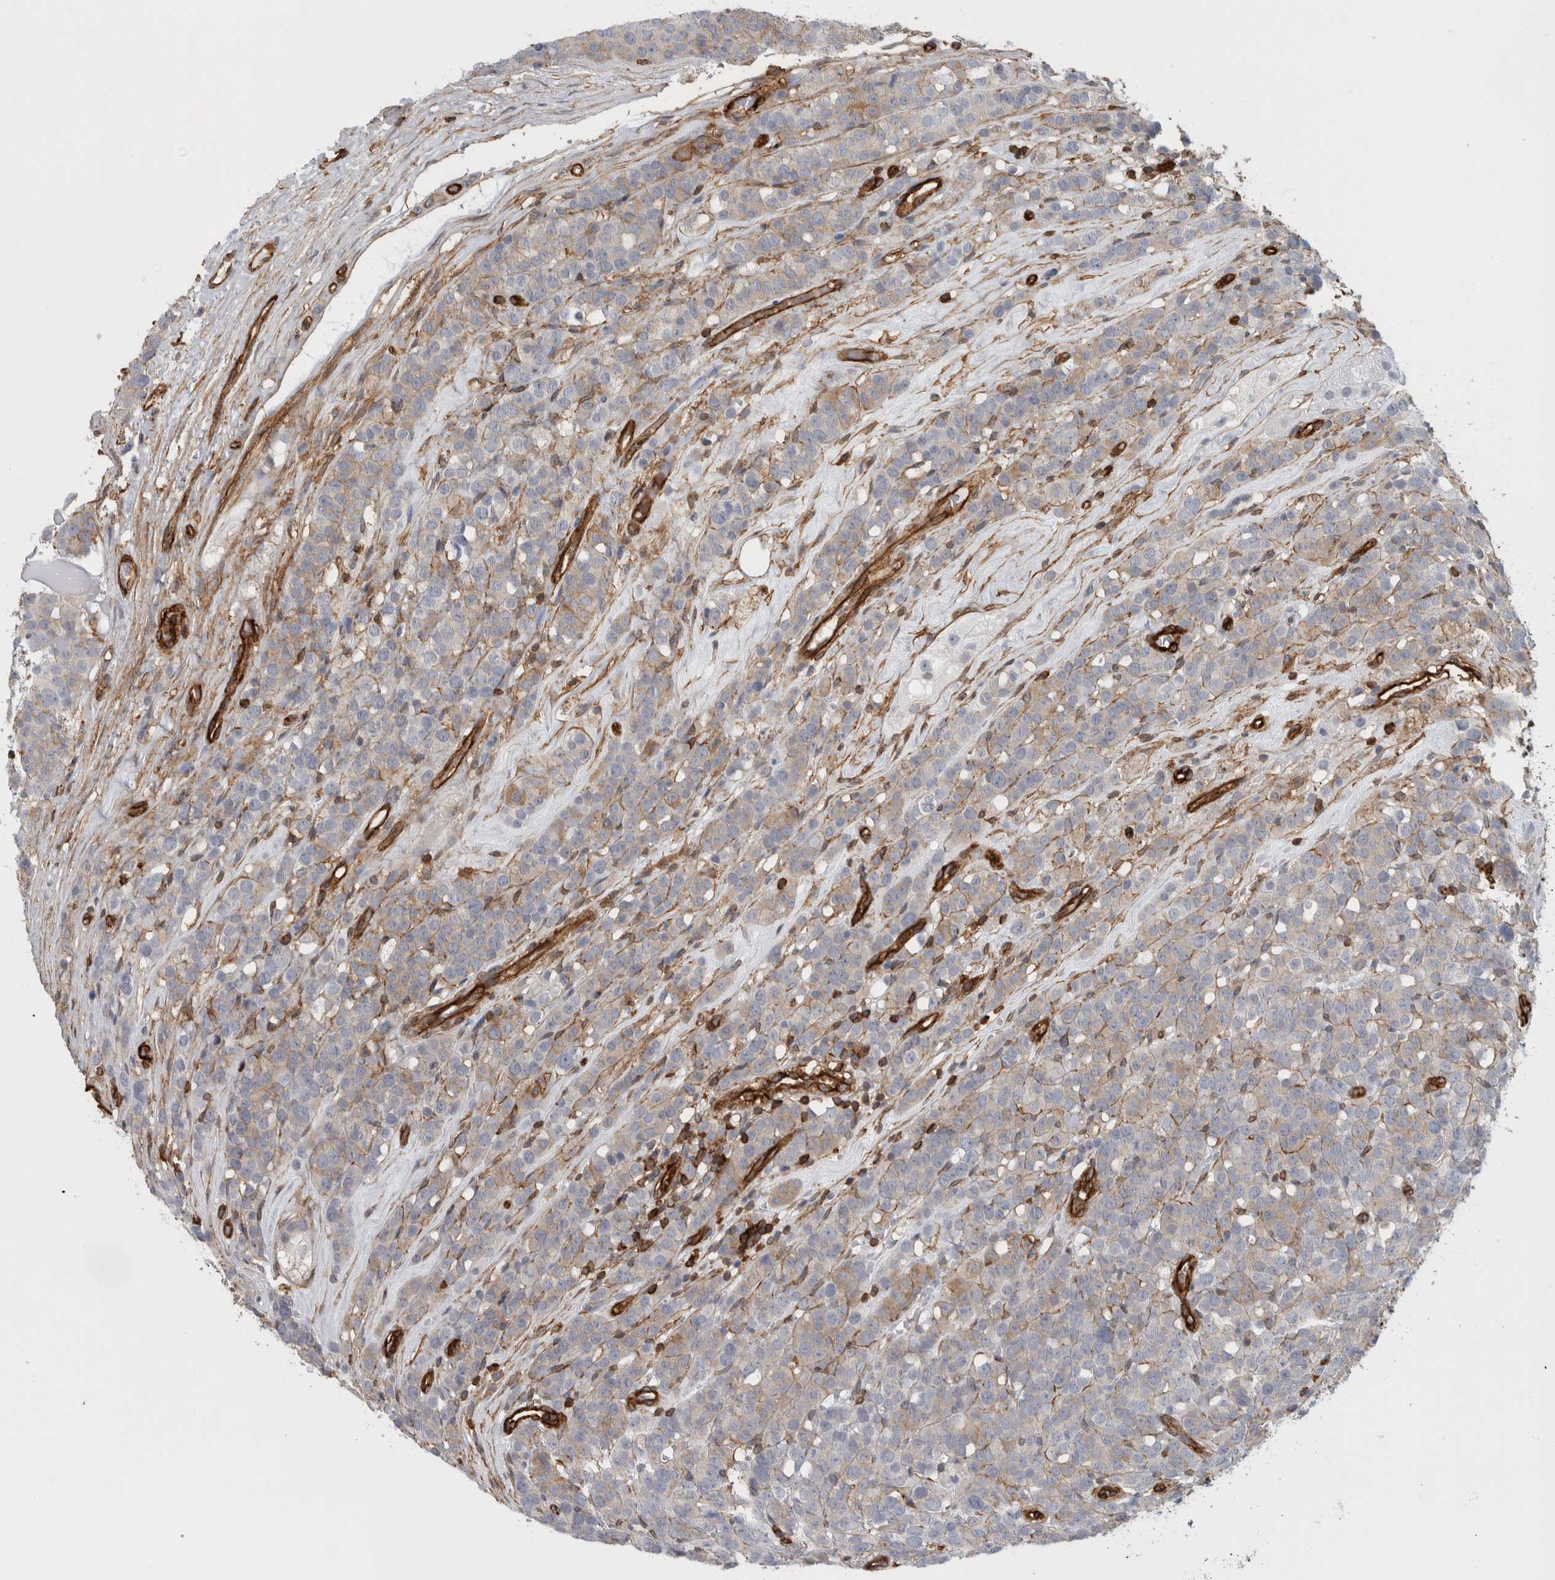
{"staining": {"intensity": "weak", "quantity": ">75%", "location": "cytoplasmic/membranous"}, "tissue": "testis cancer", "cell_type": "Tumor cells", "image_type": "cancer", "snomed": [{"axis": "morphology", "description": "Seminoma, NOS"}, {"axis": "topography", "description": "Testis"}], "caption": "Testis cancer (seminoma) stained for a protein (brown) displays weak cytoplasmic/membranous positive staining in about >75% of tumor cells.", "gene": "AHNAK", "patient": {"sex": "male", "age": 71}}